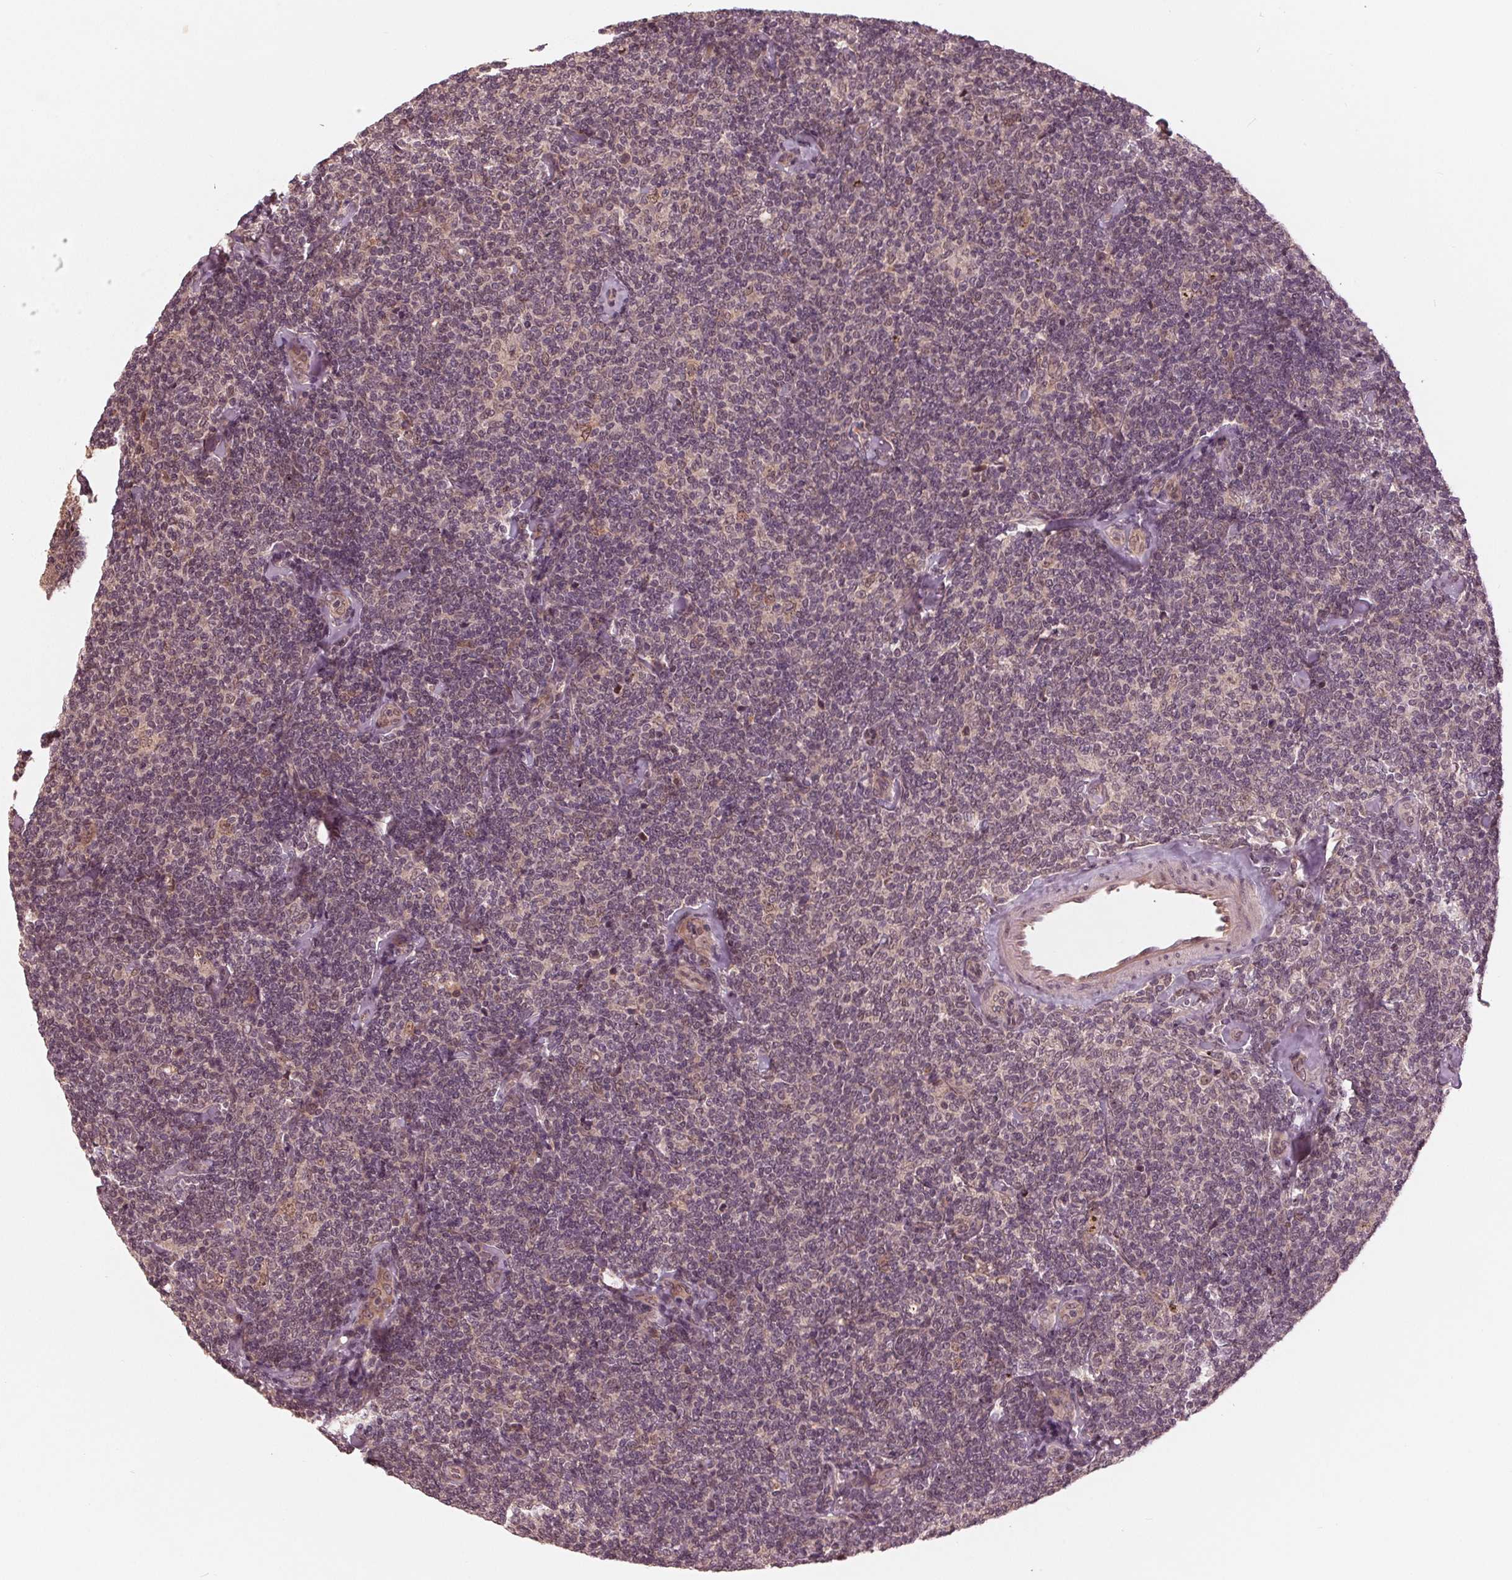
{"staining": {"intensity": "weak", "quantity": "<25%", "location": "nuclear"}, "tissue": "lymphoma", "cell_type": "Tumor cells", "image_type": "cancer", "snomed": [{"axis": "morphology", "description": "Malignant lymphoma, non-Hodgkin's type, Low grade"}, {"axis": "topography", "description": "Lymph node"}], "caption": "The immunohistochemistry (IHC) micrograph has no significant staining in tumor cells of lymphoma tissue.", "gene": "ZNF471", "patient": {"sex": "female", "age": 56}}